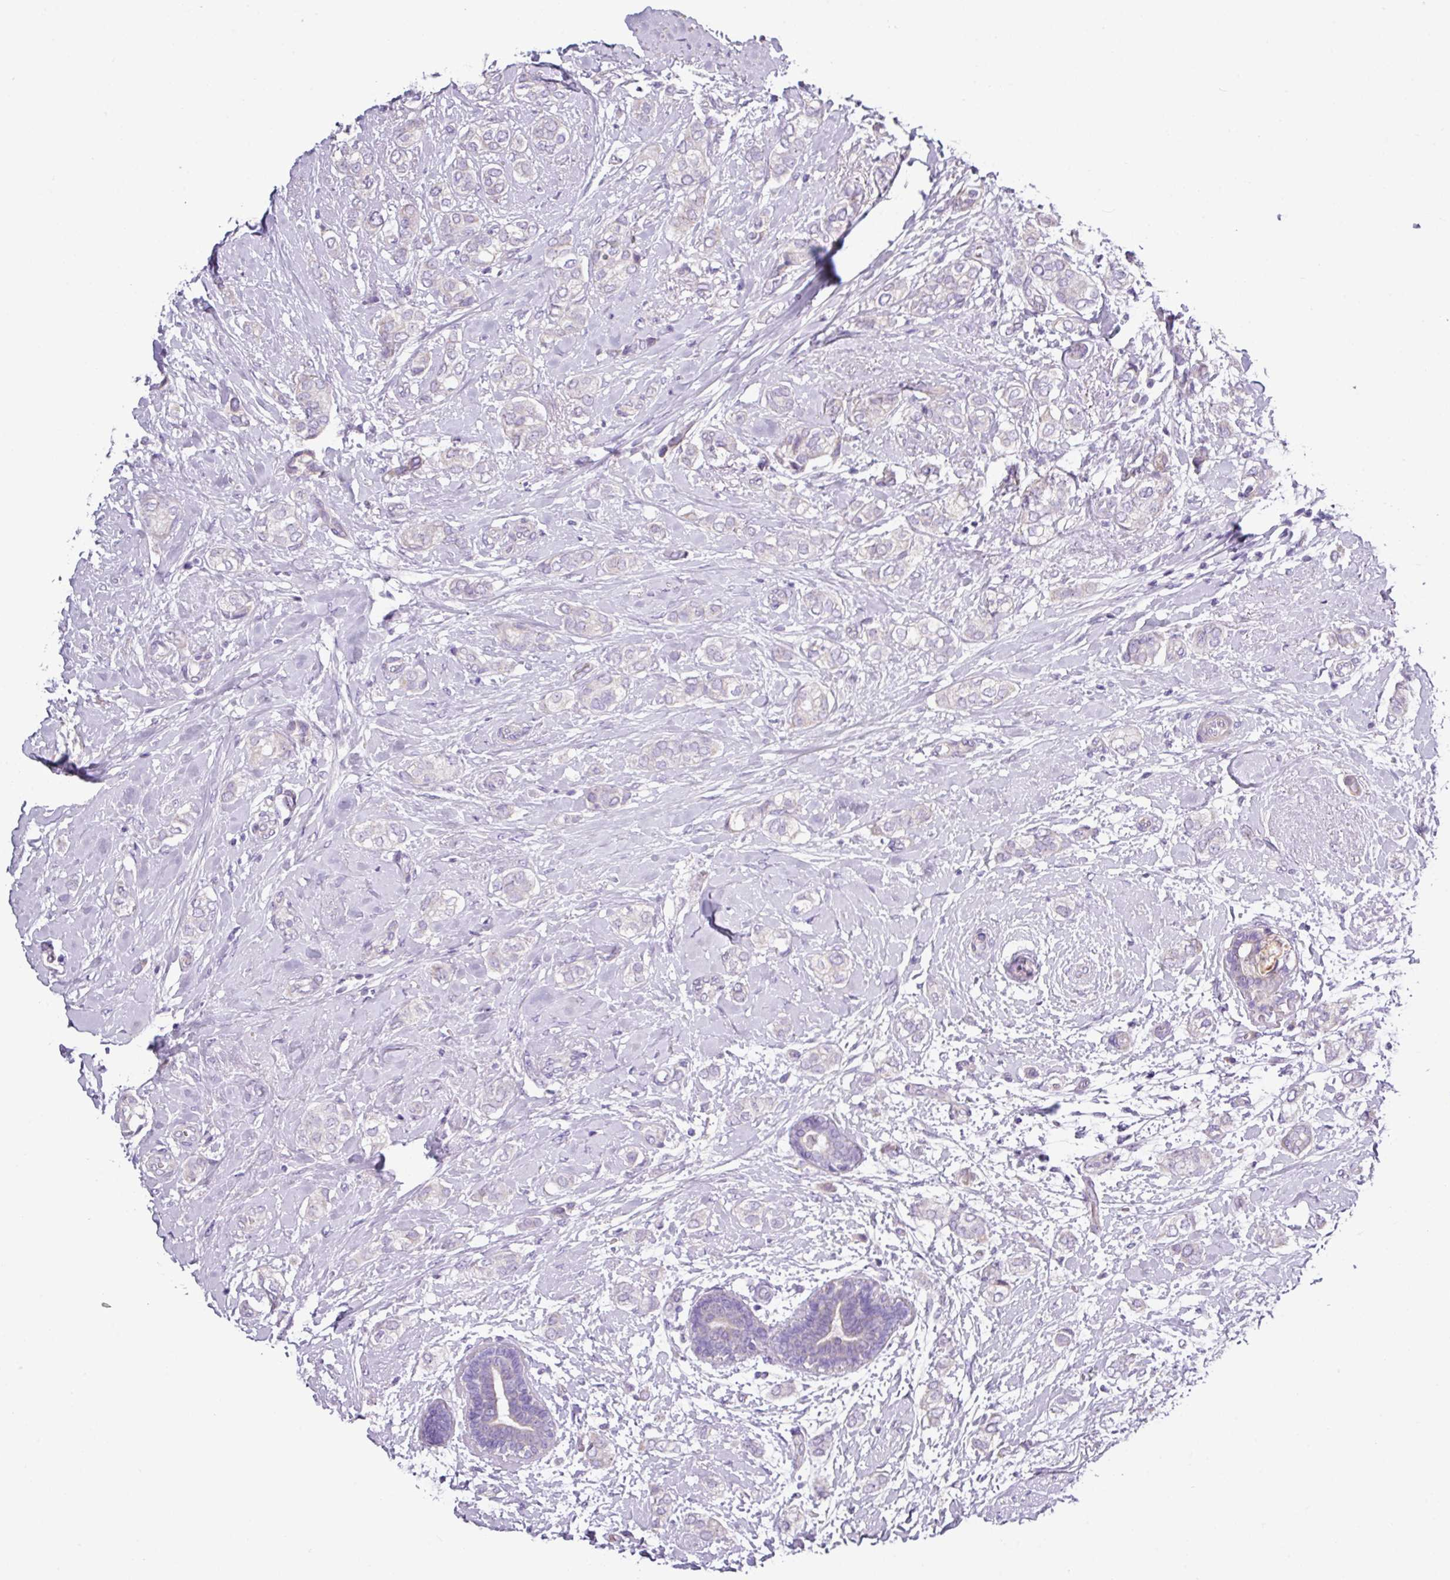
{"staining": {"intensity": "negative", "quantity": "none", "location": "none"}, "tissue": "breast cancer", "cell_type": "Tumor cells", "image_type": "cancer", "snomed": [{"axis": "morphology", "description": "Duct carcinoma"}, {"axis": "topography", "description": "Breast"}], "caption": "Breast cancer (intraductal carcinoma) was stained to show a protein in brown. There is no significant positivity in tumor cells. (DAB IHC visualized using brightfield microscopy, high magnification).", "gene": "RGS16", "patient": {"sex": "female", "age": 73}}